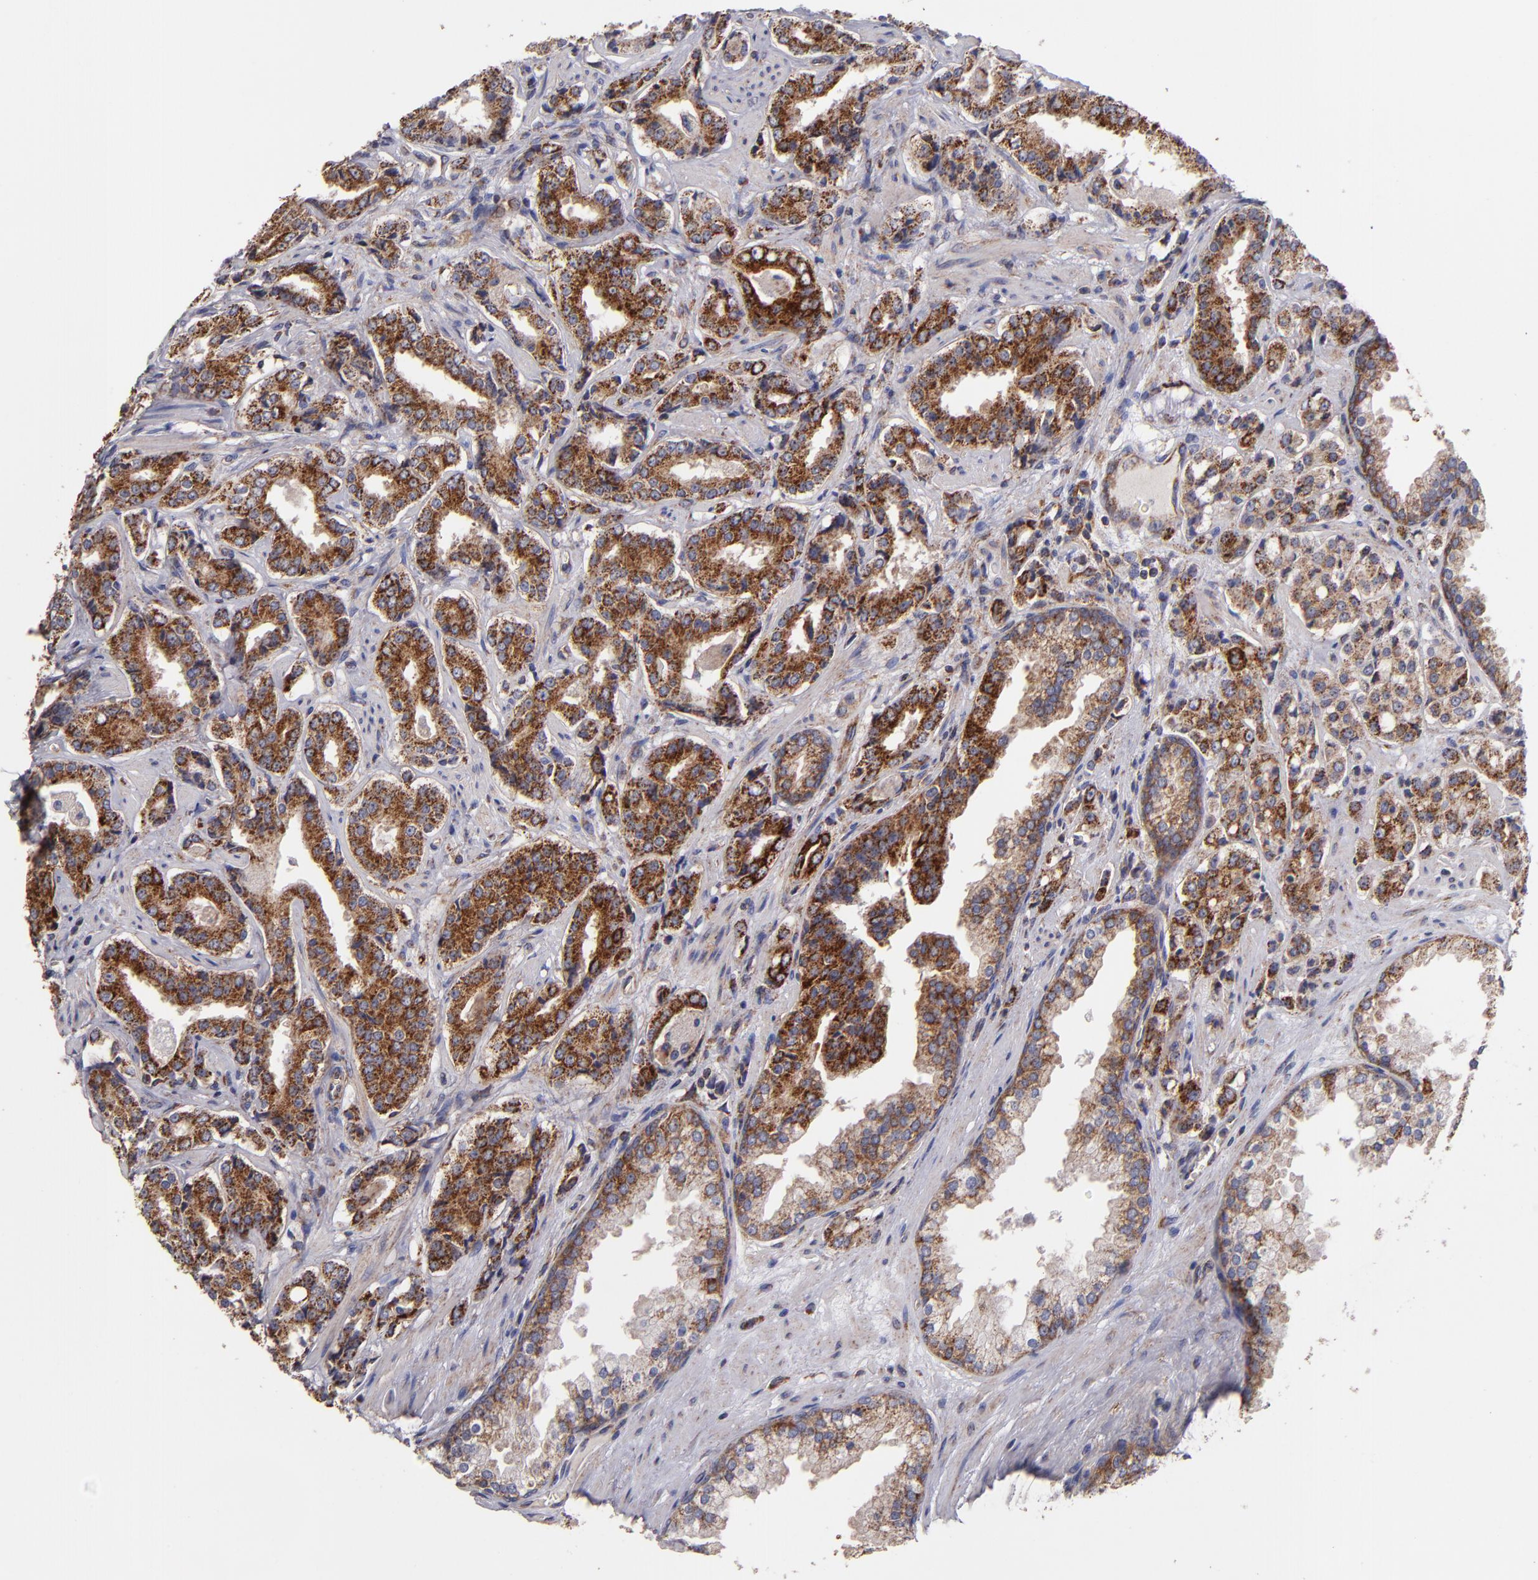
{"staining": {"intensity": "moderate", "quantity": ">75%", "location": "cytoplasmic/membranous"}, "tissue": "prostate cancer", "cell_type": "Tumor cells", "image_type": "cancer", "snomed": [{"axis": "morphology", "description": "Adenocarcinoma, Medium grade"}, {"axis": "topography", "description": "Prostate"}], "caption": "Immunohistochemistry photomicrograph of adenocarcinoma (medium-grade) (prostate) stained for a protein (brown), which reveals medium levels of moderate cytoplasmic/membranous staining in about >75% of tumor cells.", "gene": "CLTA", "patient": {"sex": "male", "age": 60}}